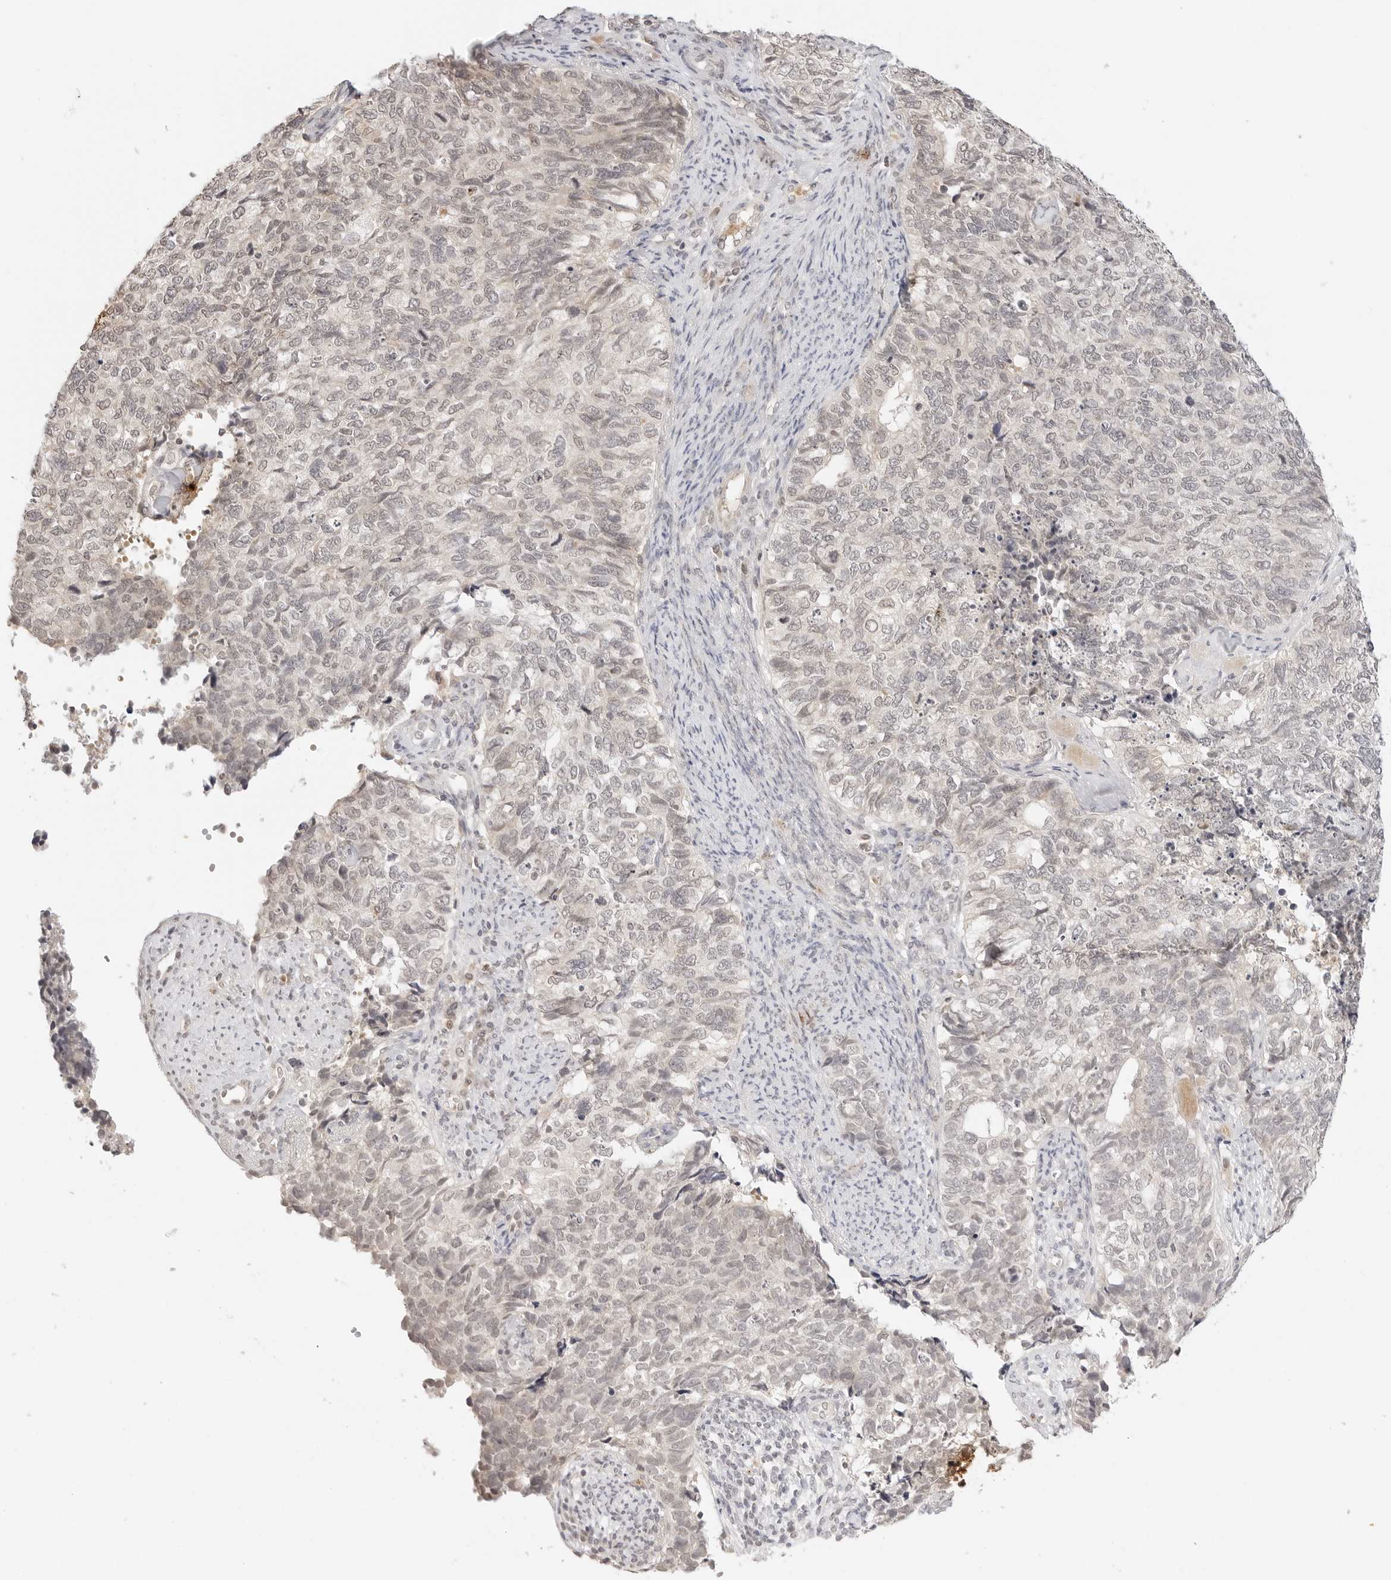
{"staining": {"intensity": "negative", "quantity": "none", "location": "none"}, "tissue": "cervical cancer", "cell_type": "Tumor cells", "image_type": "cancer", "snomed": [{"axis": "morphology", "description": "Squamous cell carcinoma, NOS"}, {"axis": "topography", "description": "Cervix"}], "caption": "IHC micrograph of cervical cancer (squamous cell carcinoma) stained for a protein (brown), which demonstrates no expression in tumor cells.", "gene": "GPR34", "patient": {"sex": "female", "age": 63}}